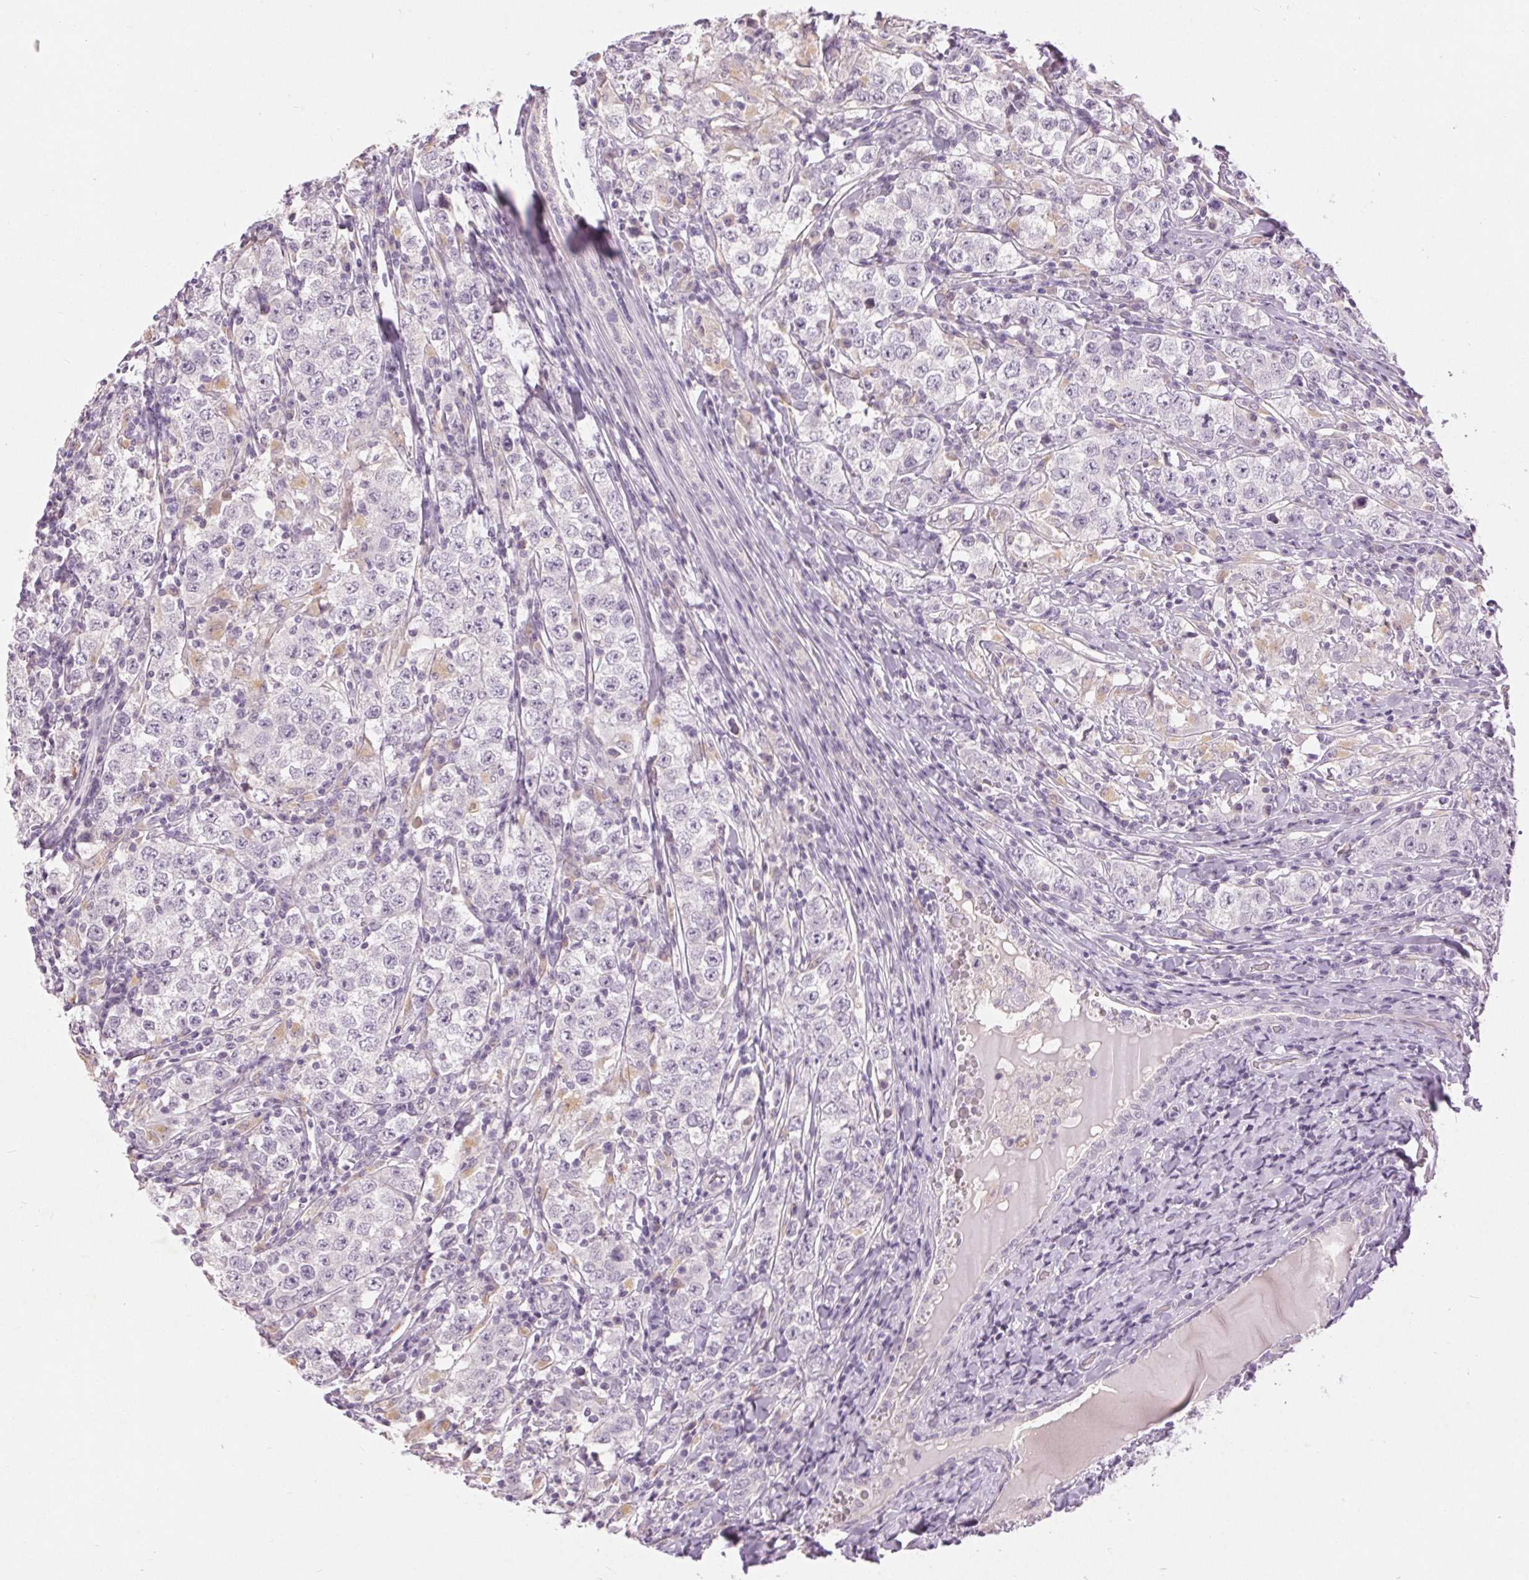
{"staining": {"intensity": "negative", "quantity": "none", "location": "none"}, "tissue": "testis cancer", "cell_type": "Tumor cells", "image_type": "cancer", "snomed": [{"axis": "morphology", "description": "Seminoma, NOS"}, {"axis": "morphology", "description": "Carcinoma, Embryonal, NOS"}, {"axis": "topography", "description": "Testis"}], "caption": "Tumor cells are negative for brown protein staining in embryonal carcinoma (testis).", "gene": "DSG3", "patient": {"sex": "male", "age": 41}}